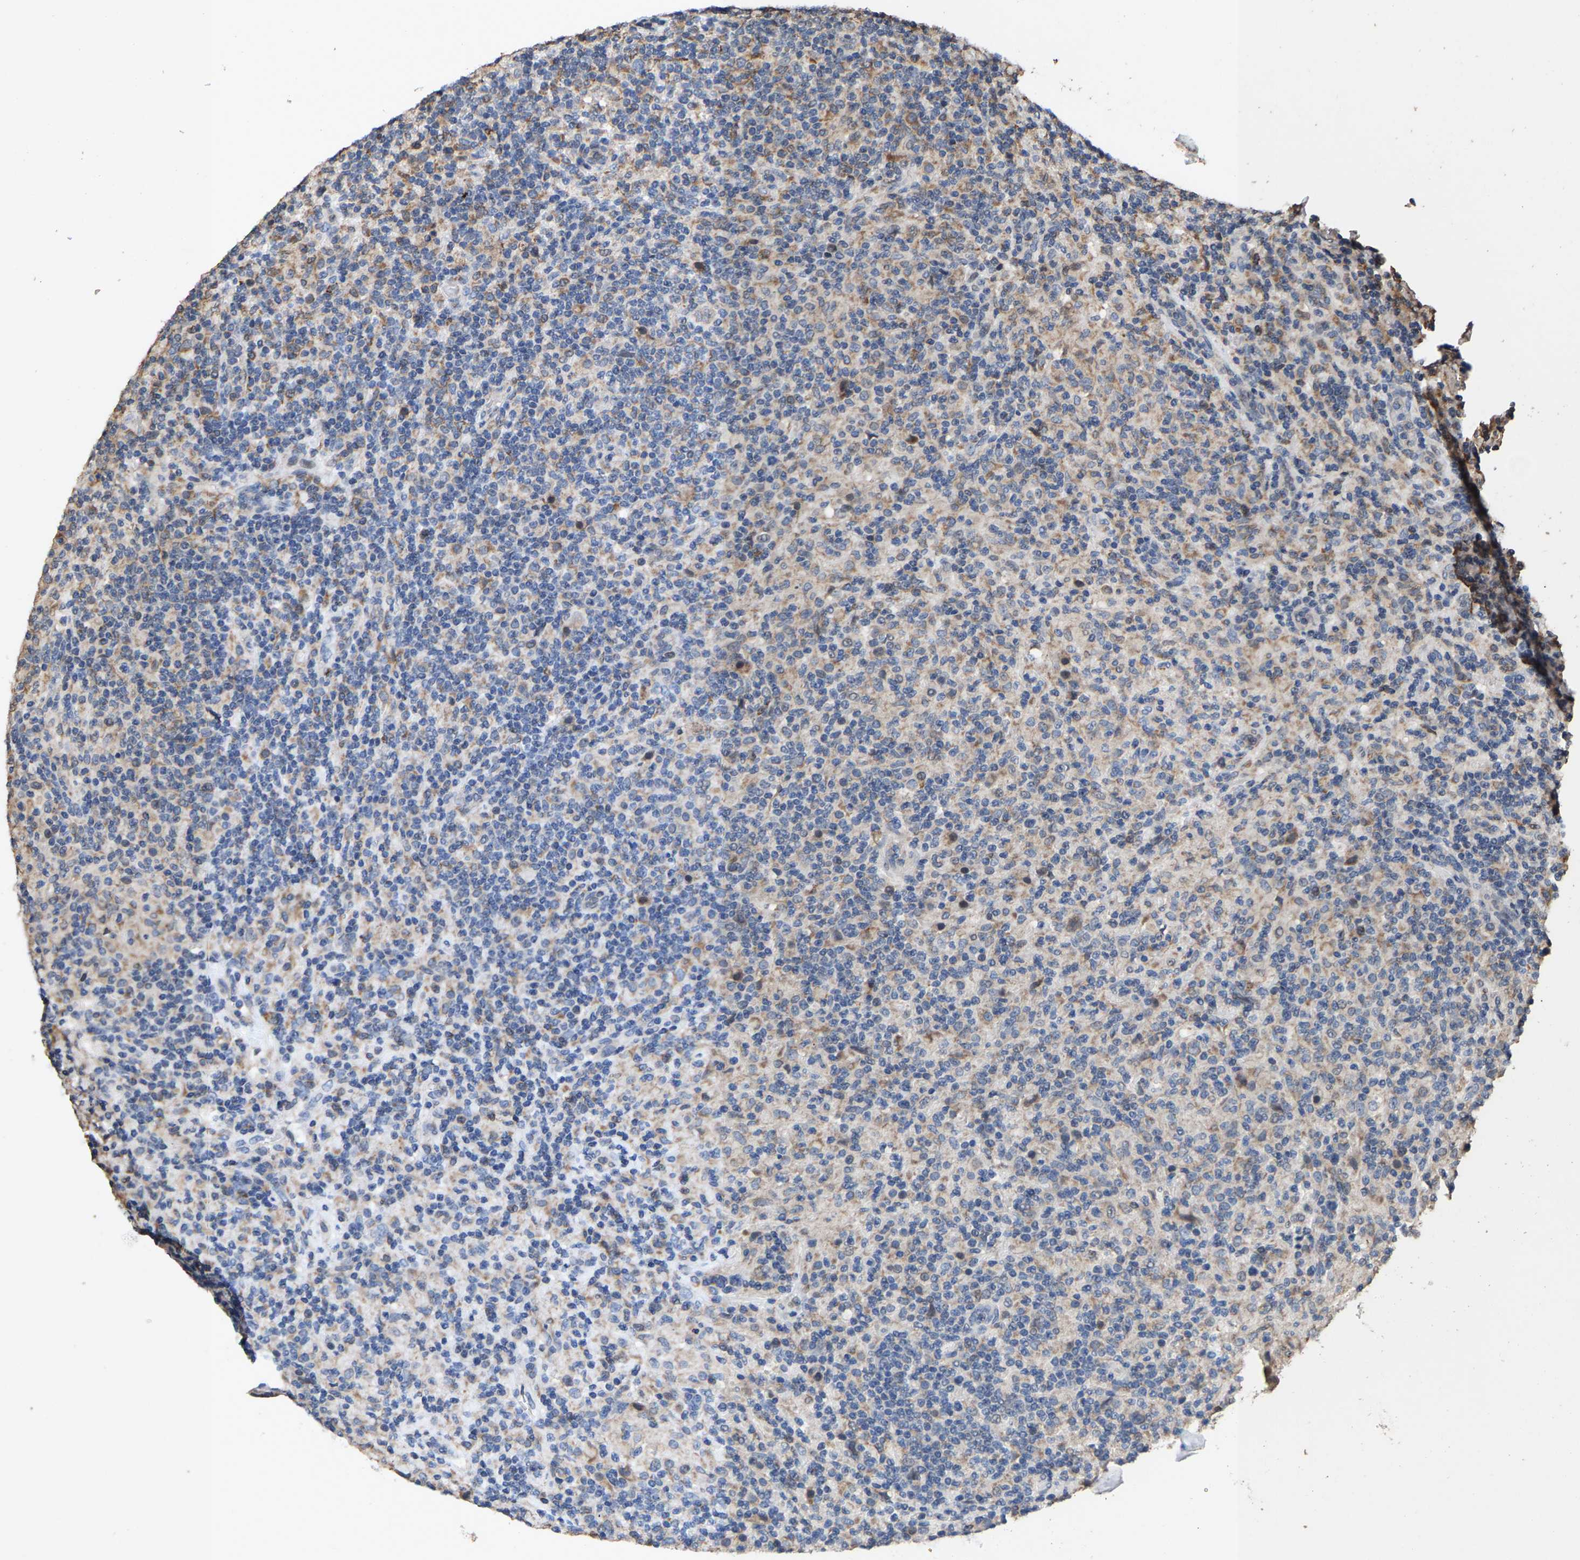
{"staining": {"intensity": "weak", "quantity": "25%-75%", "location": "cytoplasmic/membranous"}, "tissue": "lymphoma", "cell_type": "Tumor cells", "image_type": "cancer", "snomed": [{"axis": "morphology", "description": "Hodgkin's disease, NOS"}, {"axis": "topography", "description": "Lymph node"}], "caption": "Protein analysis of lymphoma tissue shows weak cytoplasmic/membranous staining in approximately 25%-75% of tumor cells. (DAB = brown stain, brightfield microscopy at high magnification).", "gene": "TDRKH", "patient": {"sex": "male", "age": 70}}